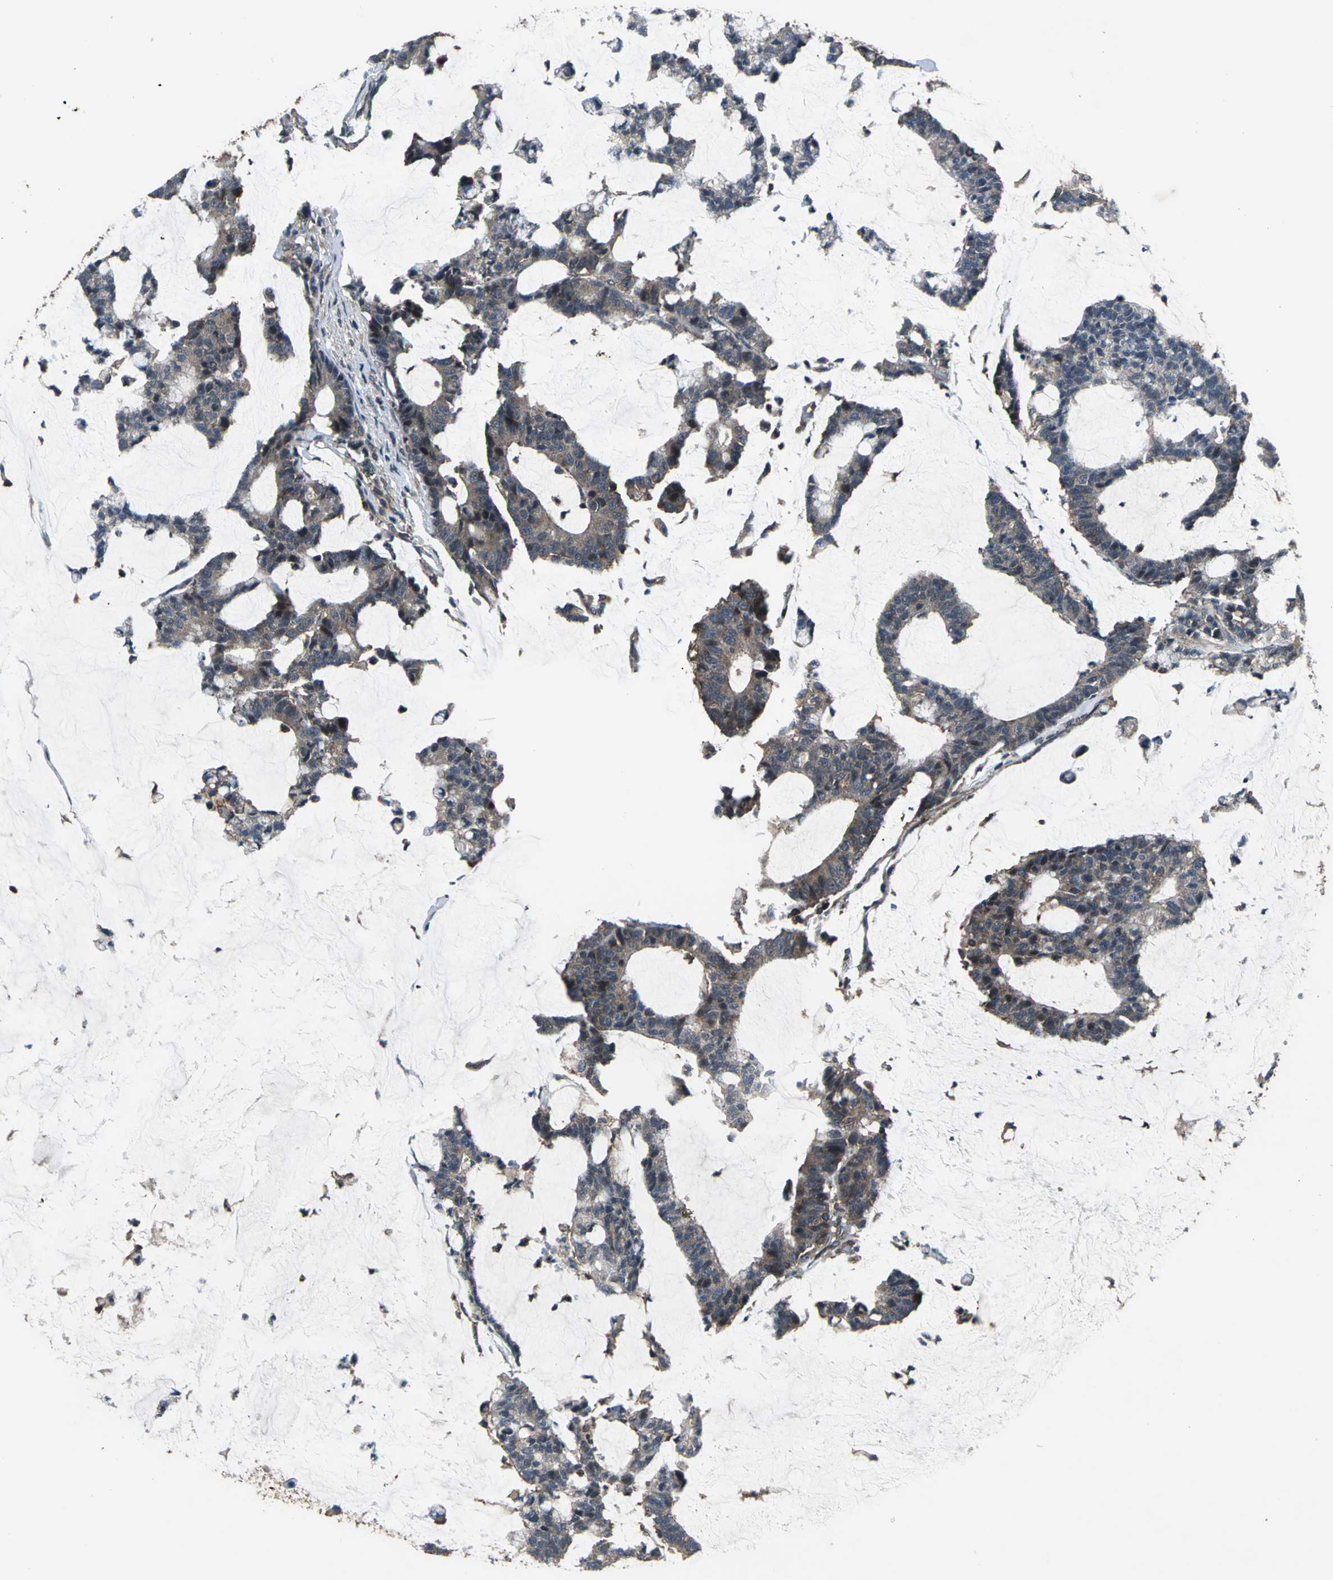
{"staining": {"intensity": "weak", "quantity": "25%-75%", "location": "cytoplasmic/membranous"}, "tissue": "colorectal cancer", "cell_type": "Tumor cells", "image_type": "cancer", "snomed": [{"axis": "morphology", "description": "Adenocarcinoma, NOS"}, {"axis": "topography", "description": "Colon"}], "caption": "Immunohistochemistry (IHC) (DAB (3,3'-diaminobenzidine)) staining of human colorectal cancer (adenocarcinoma) shows weak cytoplasmic/membranous protein positivity in approximately 25%-75% of tumor cells.", "gene": "EIF2B2", "patient": {"sex": "female", "age": 84}}